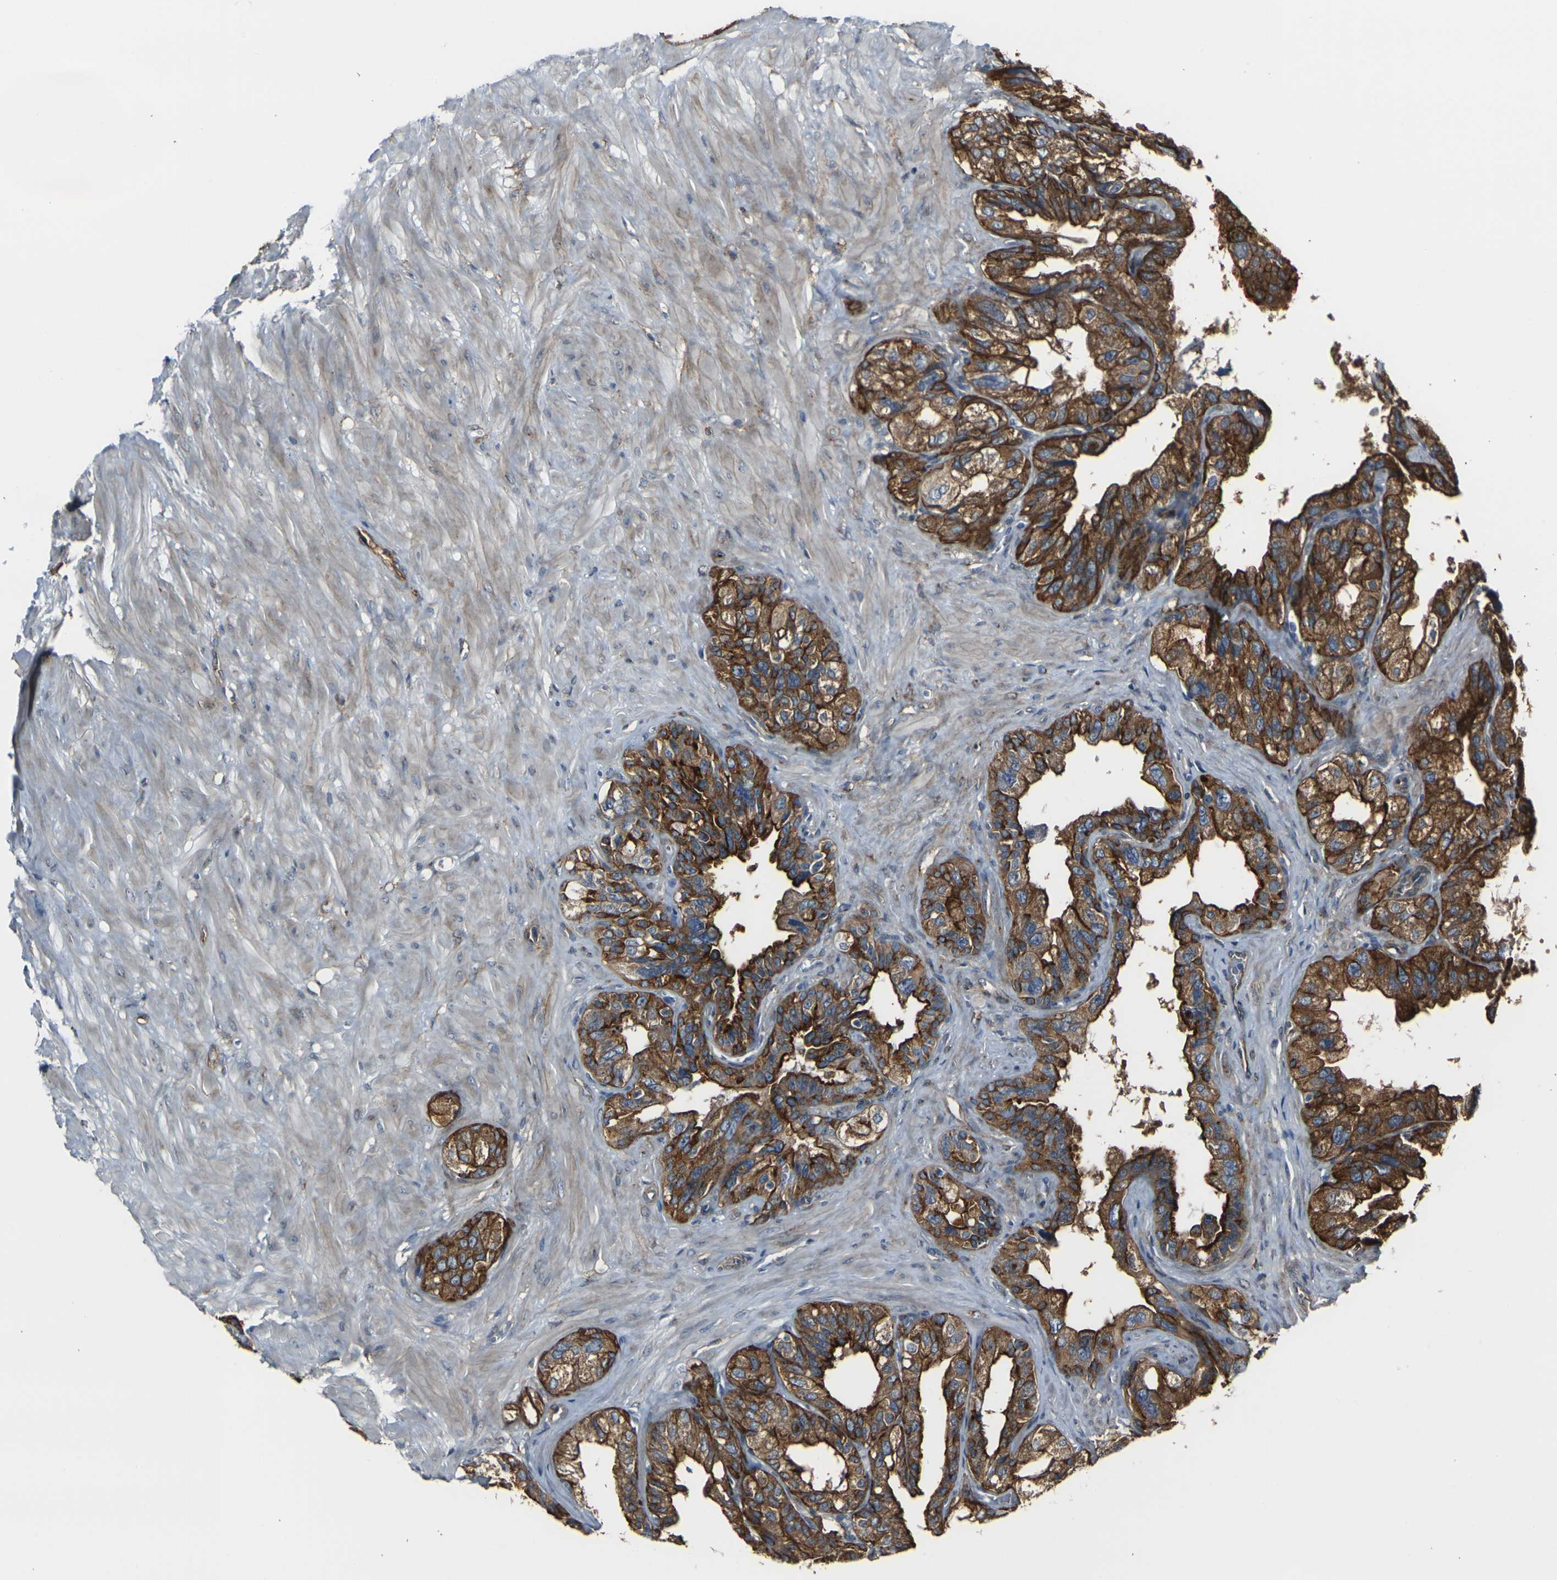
{"staining": {"intensity": "strong", "quantity": ">75%", "location": "cytoplasmic/membranous"}, "tissue": "seminal vesicle", "cell_type": "Glandular cells", "image_type": "normal", "snomed": [{"axis": "morphology", "description": "Normal tissue, NOS"}, {"axis": "topography", "description": "Seminal veicle"}], "caption": "The photomicrograph reveals a brown stain indicating the presence of a protein in the cytoplasmic/membranous of glandular cells in seminal vesicle.", "gene": "MYOF", "patient": {"sex": "male", "age": 68}}